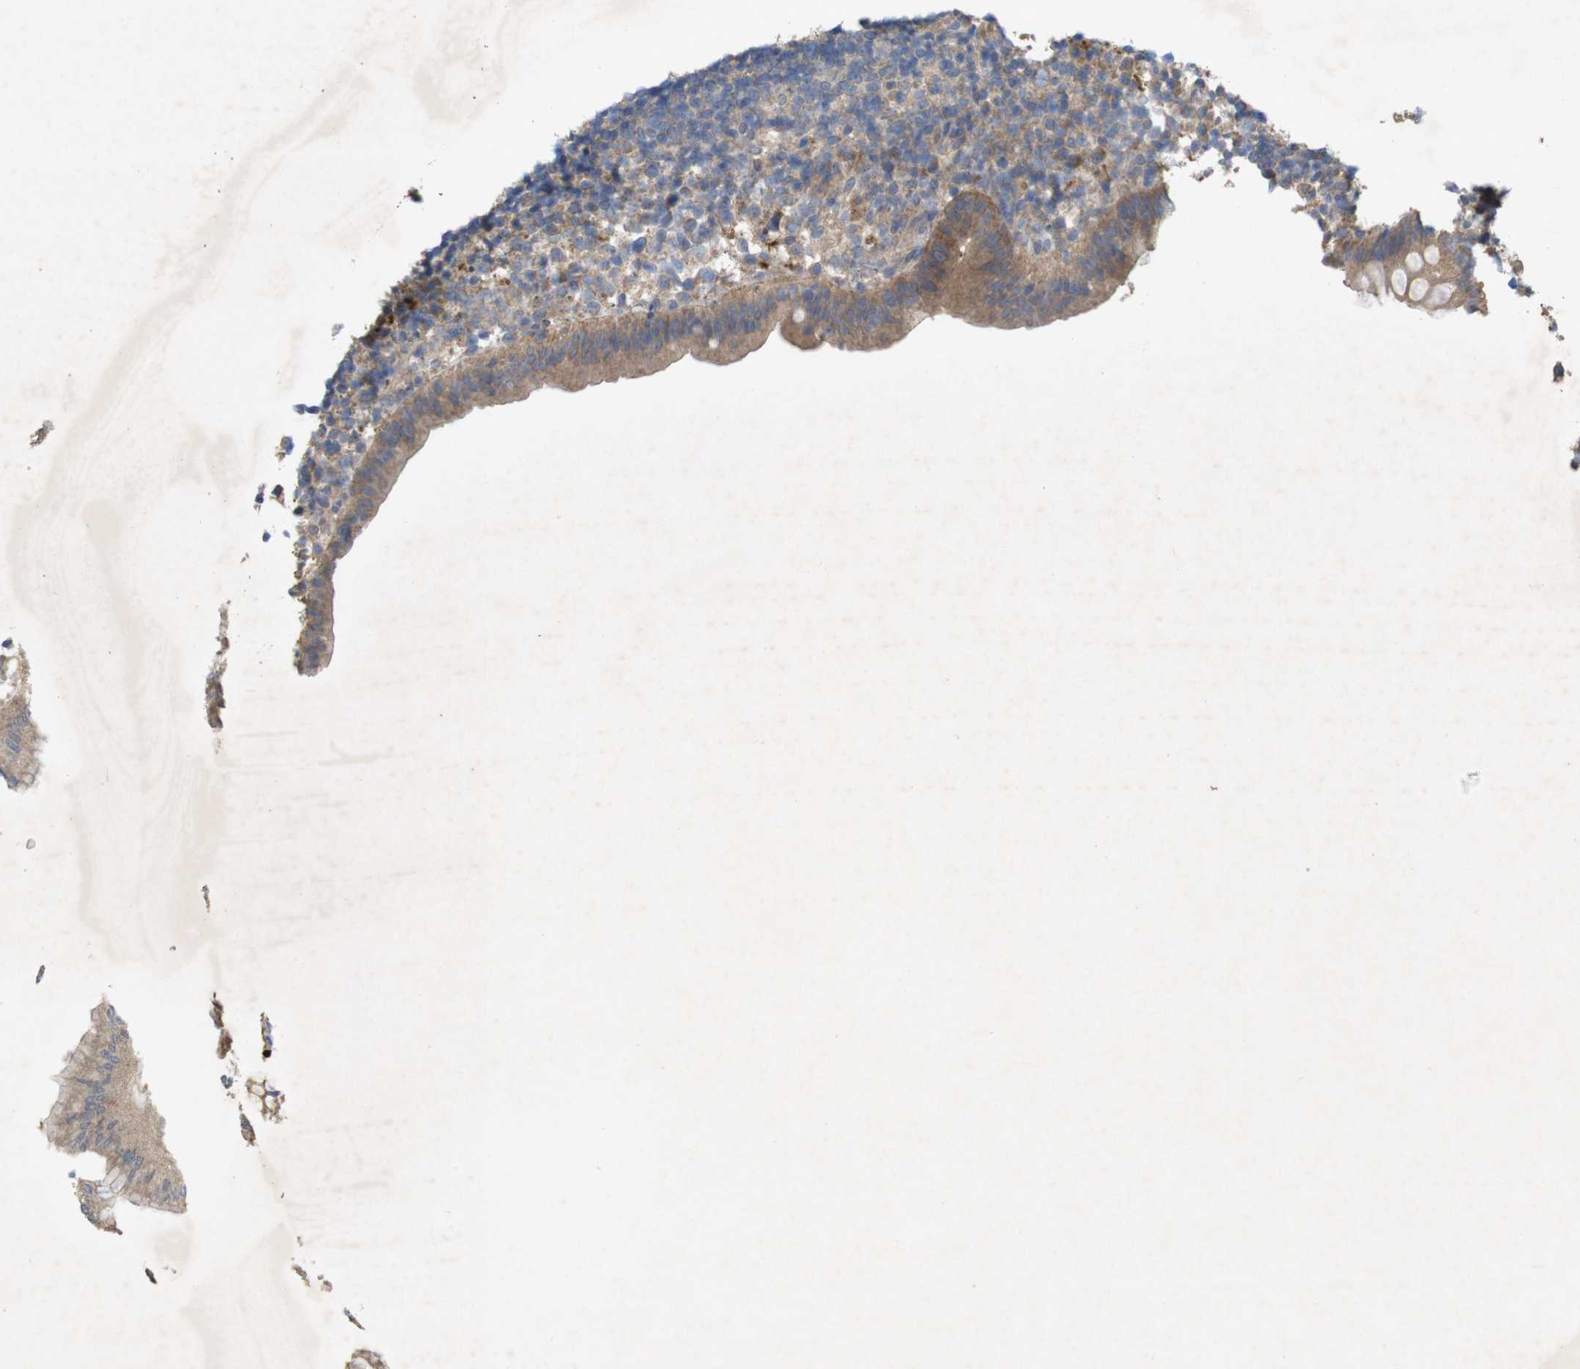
{"staining": {"intensity": "strong", "quantity": ">75%", "location": "cytoplasmic/membranous"}, "tissue": "appendix", "cell_type": "Glandular cells", "image_type": "normal", "snomed": [{"axis": "morphology", "description": "Normal tissue, NOS"}, {"axis": "topography", "description": "Appendix"}], "caption": "Immunohistochemical staining of normal human appendix exhibits strong cytoplasmic/membranous protein expression in about >75% of glandular cells.", "gene": "KCNS3", "patient": {"sex": "female", "age": 20}}